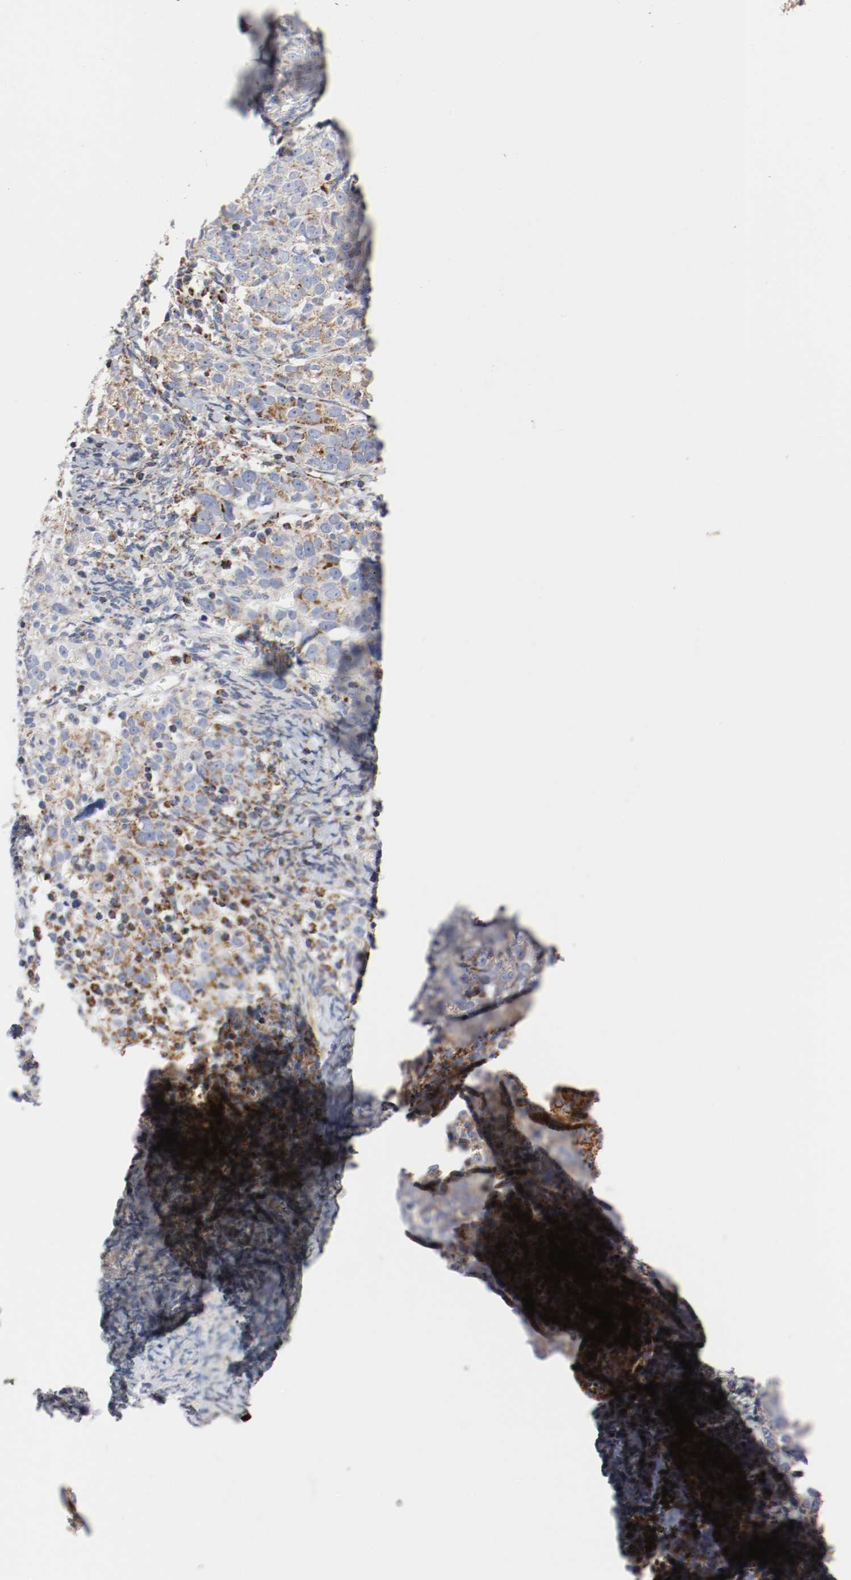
{"staining": {"intensity": "moderate", "quantity": "25%-75%", "location": "cytoplasmic/membranous"}, "tissue": "ovarian cancer", "cell_type": "Tumor cells", "image_type": "cancer", "snomed": [{"axis": "morphology", "description": "Normal tissue, NOS"}, {"axis": "morphology", "description": "Cystadenocarcinoma, serous, NOS"}, {"axis": "topography", "description": "Ovary"}], "caption": "Serous cystadenocarcinoma (ovarian) stained with a protein marker demonstrates moderate staining in tumor cells.", "gene": "TUBD1", "patient": {"sex": "female", "age": 62}}